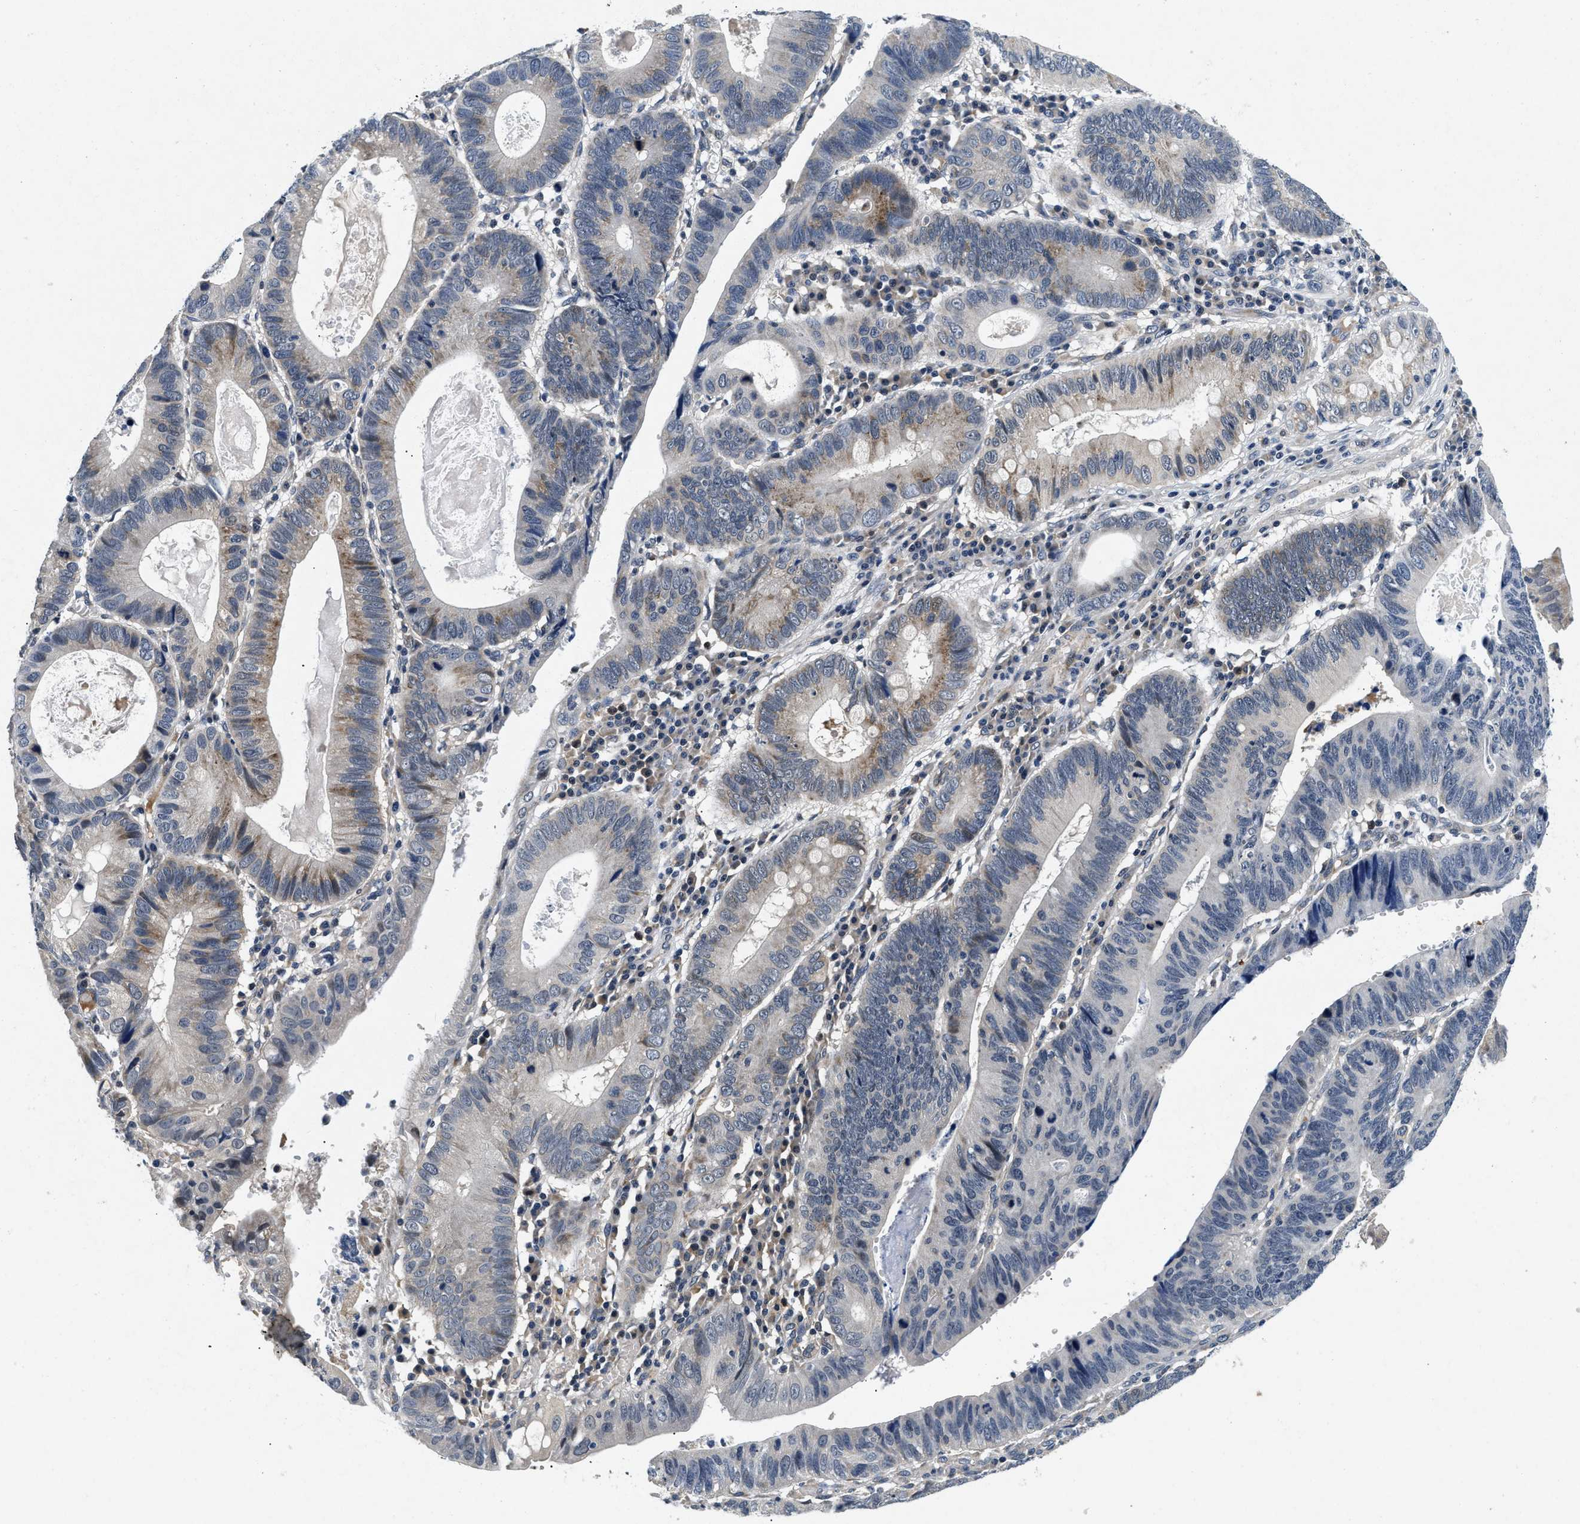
{"staining": {"intensity": "moderate", "quantity": "<25%", "location": "cytoplasmic/membranous"}, "tissue": "stomach cancer", "cell_type": "Tumor cells", "image_type": "cancer", "snomed": [{"axis": "morphology", "description": "Adenocarcinoma, NOS"}, {"axis": "topography", "description": "Stomach"}], "caption": "Protein staining by immunohistochemistry reveals moderate cytoplasmic/membranous staining in approximately <25% of tumor cells in adenocarcinoma (stomach).", "gene": "PDP1", "patient": {"sex": "male", "age": 59}}